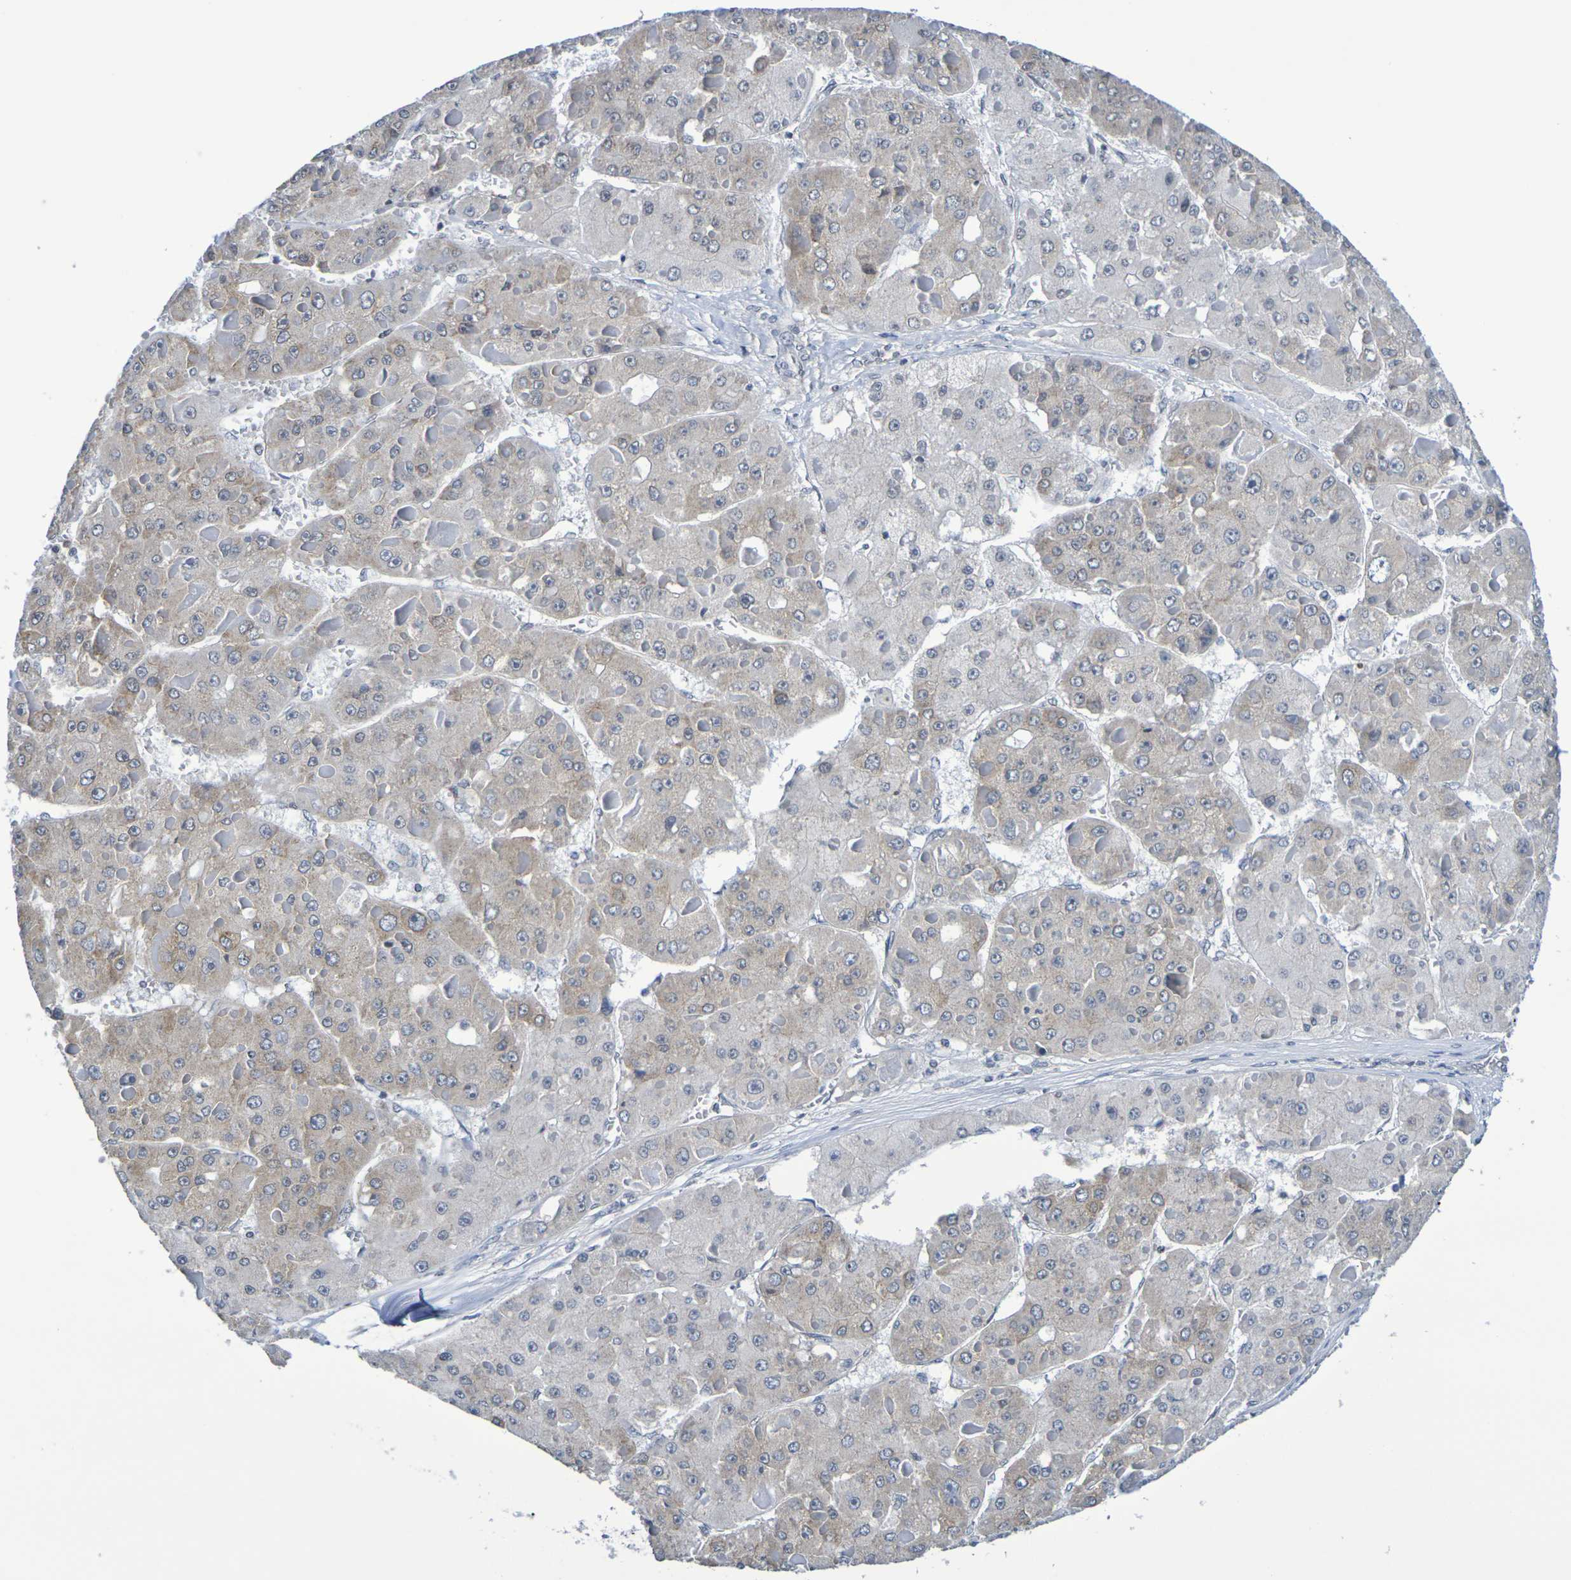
{"staining": {"intensity": "weak", "quantity": "25%-75%", "location": "cytoplasmic/membranous"}, "tissue": "liver cancer", "cell_type": "Tumor cells", "image_type": "cancer", "snomed": [{"axis": "morphology", "description": "Carcinoma, Hepatocellular, NOS"}, {"axis": "topography", "description": "Liver"}], "caption": "Human liver hepatocellular carcinoma stained with a brown dye demonstrates weak cytoplasmic/membranous positive staining in approximately 25%-75% of tumor cells.", "gene": "CHRNB1", "patient": {"sex": "female", "age": 73}}